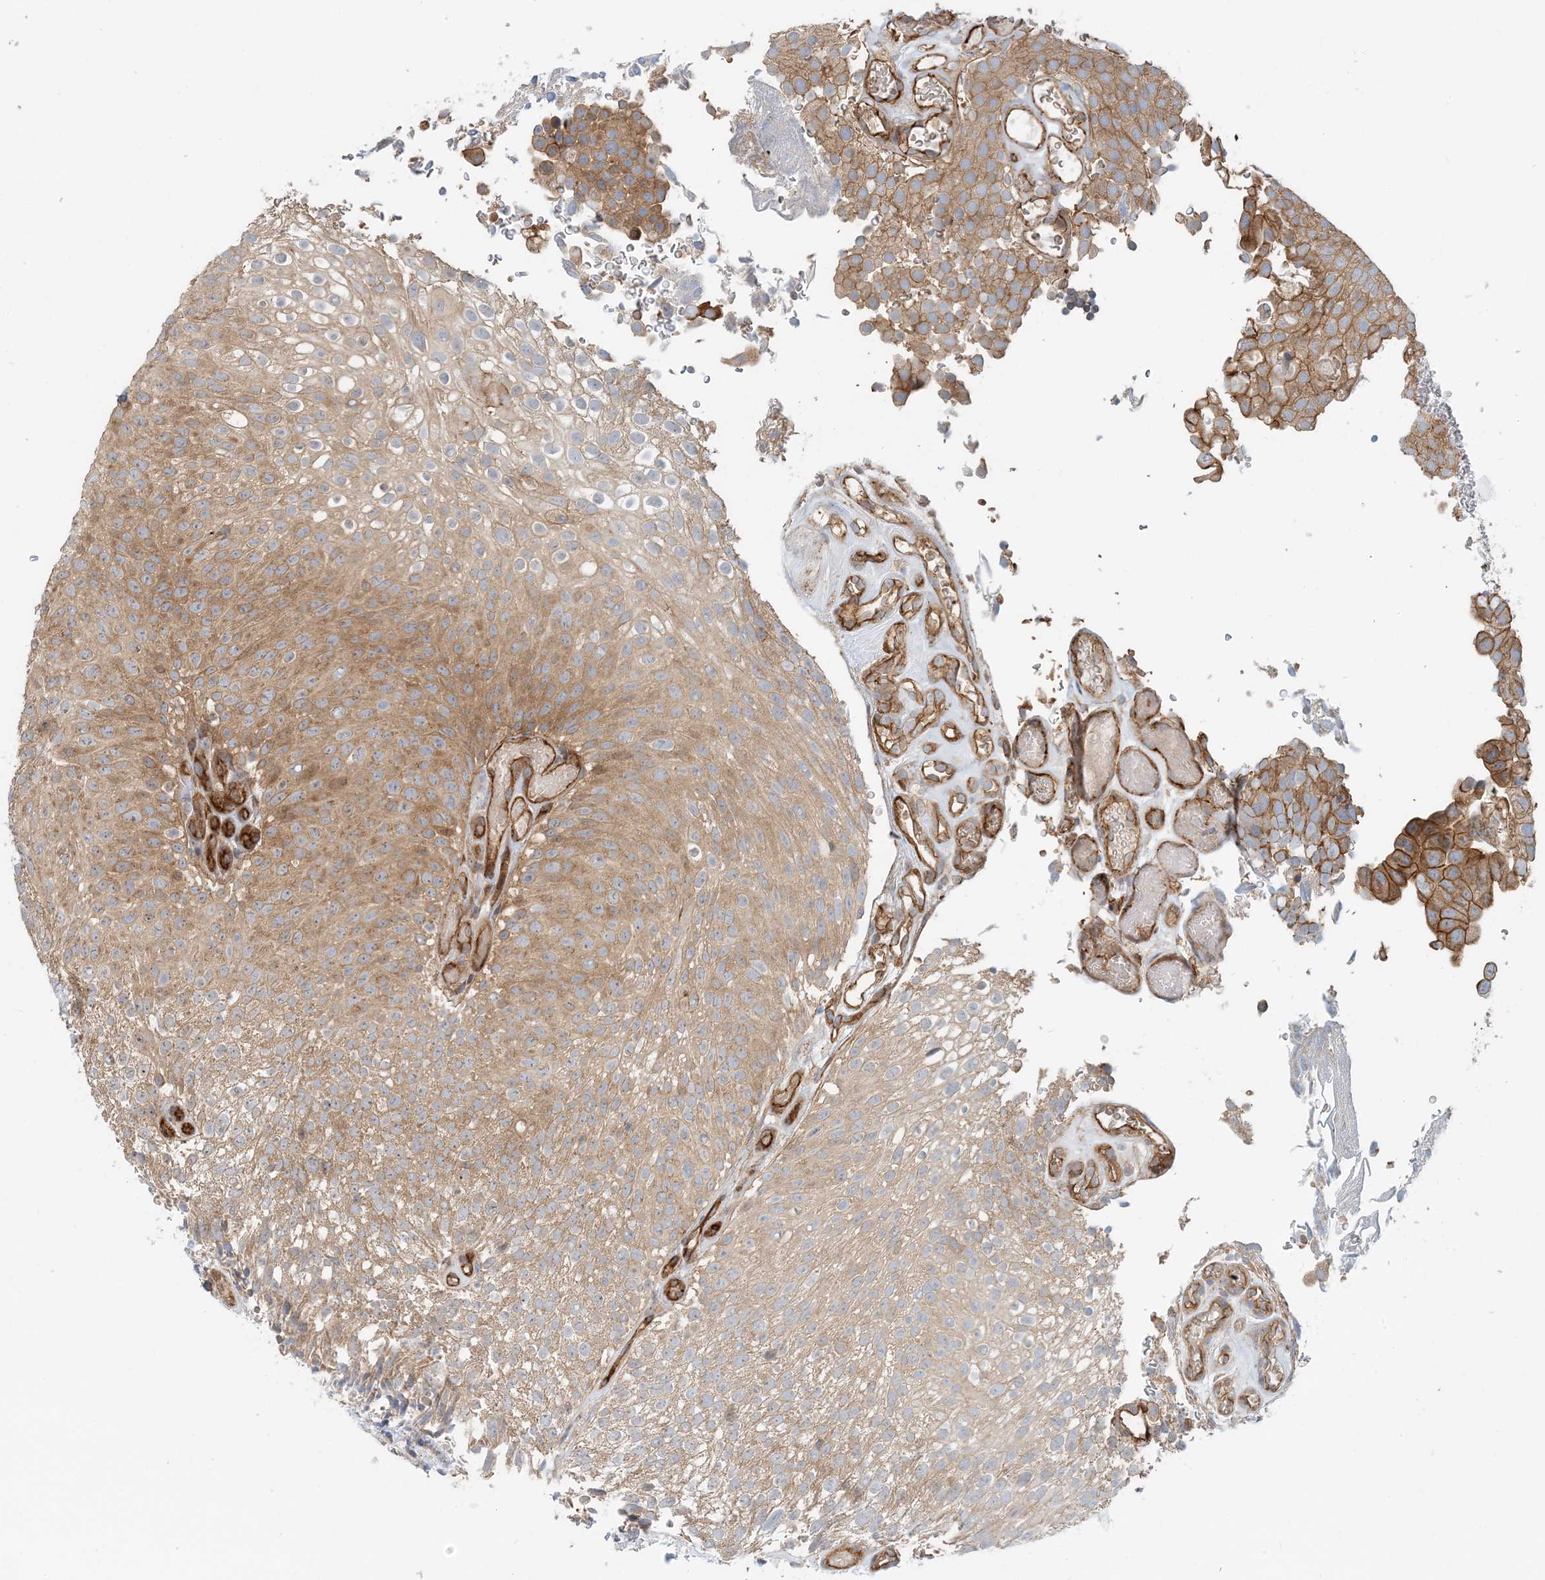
{"staining": {"intensity": "moderate", "quantity": ">75%", "location": "cytoplasmic/membranous"}, "tissue": "urothelial cancer", "cell_type": "Tumor cells", "image_type": "cancer", "snomed": [{"axis": "morphology", "description": "Urothelial carcinoma, Low grade"}, {"axis": "topography", "description": "Urinary bladder"}], "caption": "Immunohistochemical staining of human low-grade urothelial carcinoma demonstrates moderate cytoplasmic/membranous protein expression in about >75% of tumor cells.", "gene": "MYL5", "patient": {"sex": "male", "age": 78}}